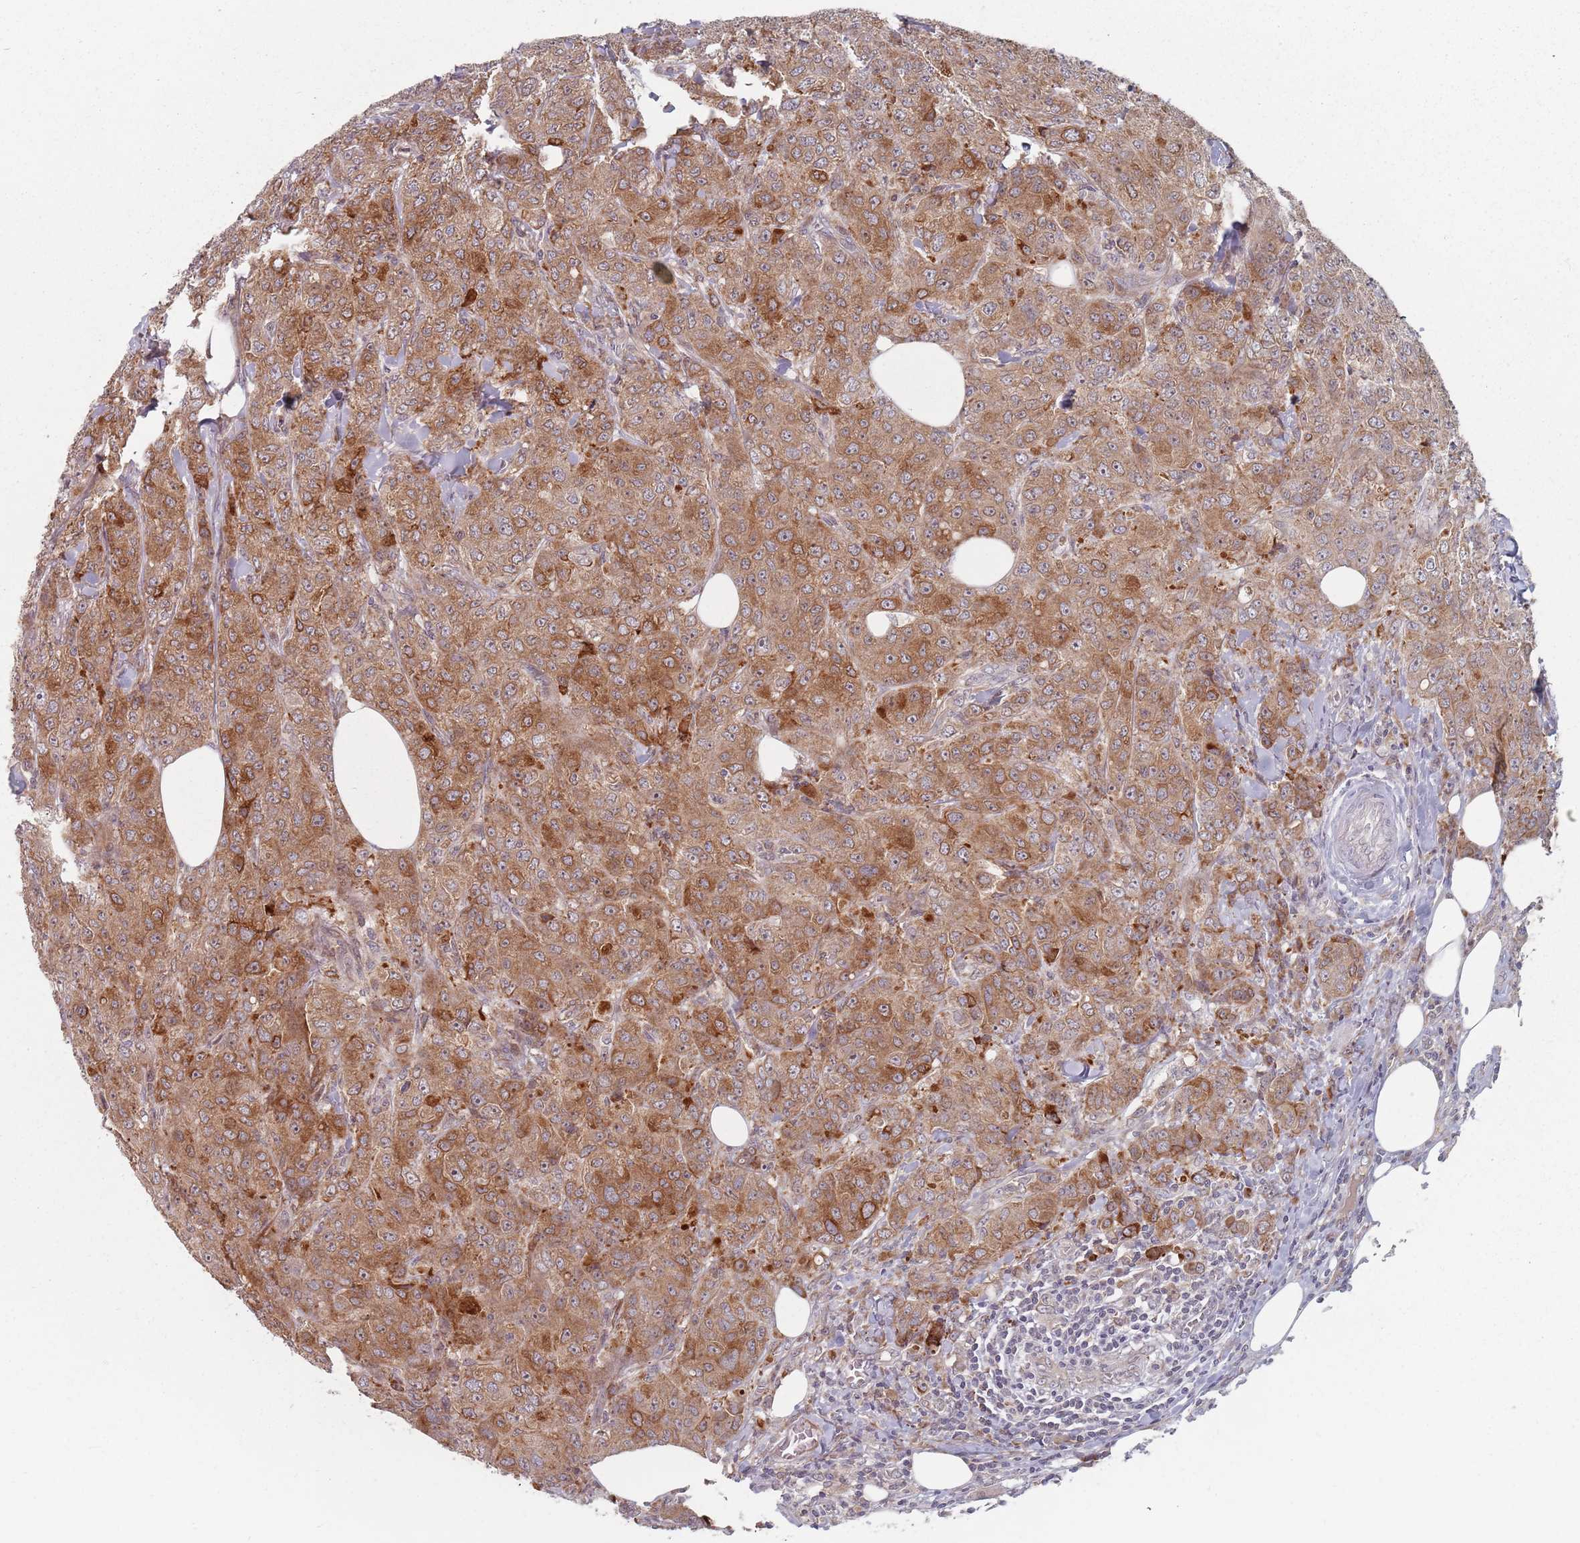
{"staining": {"intensity": "moderate", "quantity": ">75%", "location": "cytoplasmic/membranous"}, "tissue": "breast cancer", "cell_type": "Tumor cells", "image_type": "cancer", "snomed": [{"axis": "morphology", "description": "Duct carcinoma"}, {"axis": "topography", "description": "Breast"}], "caption": "Human intraductal carcinoma (breast) stained with a brown dye displays moderate cytoplasmic/membranous positive staining in approximately >75% of tumor cells.", "gene": "ADAL", "patient": {"sex": "female", "age": 43}}